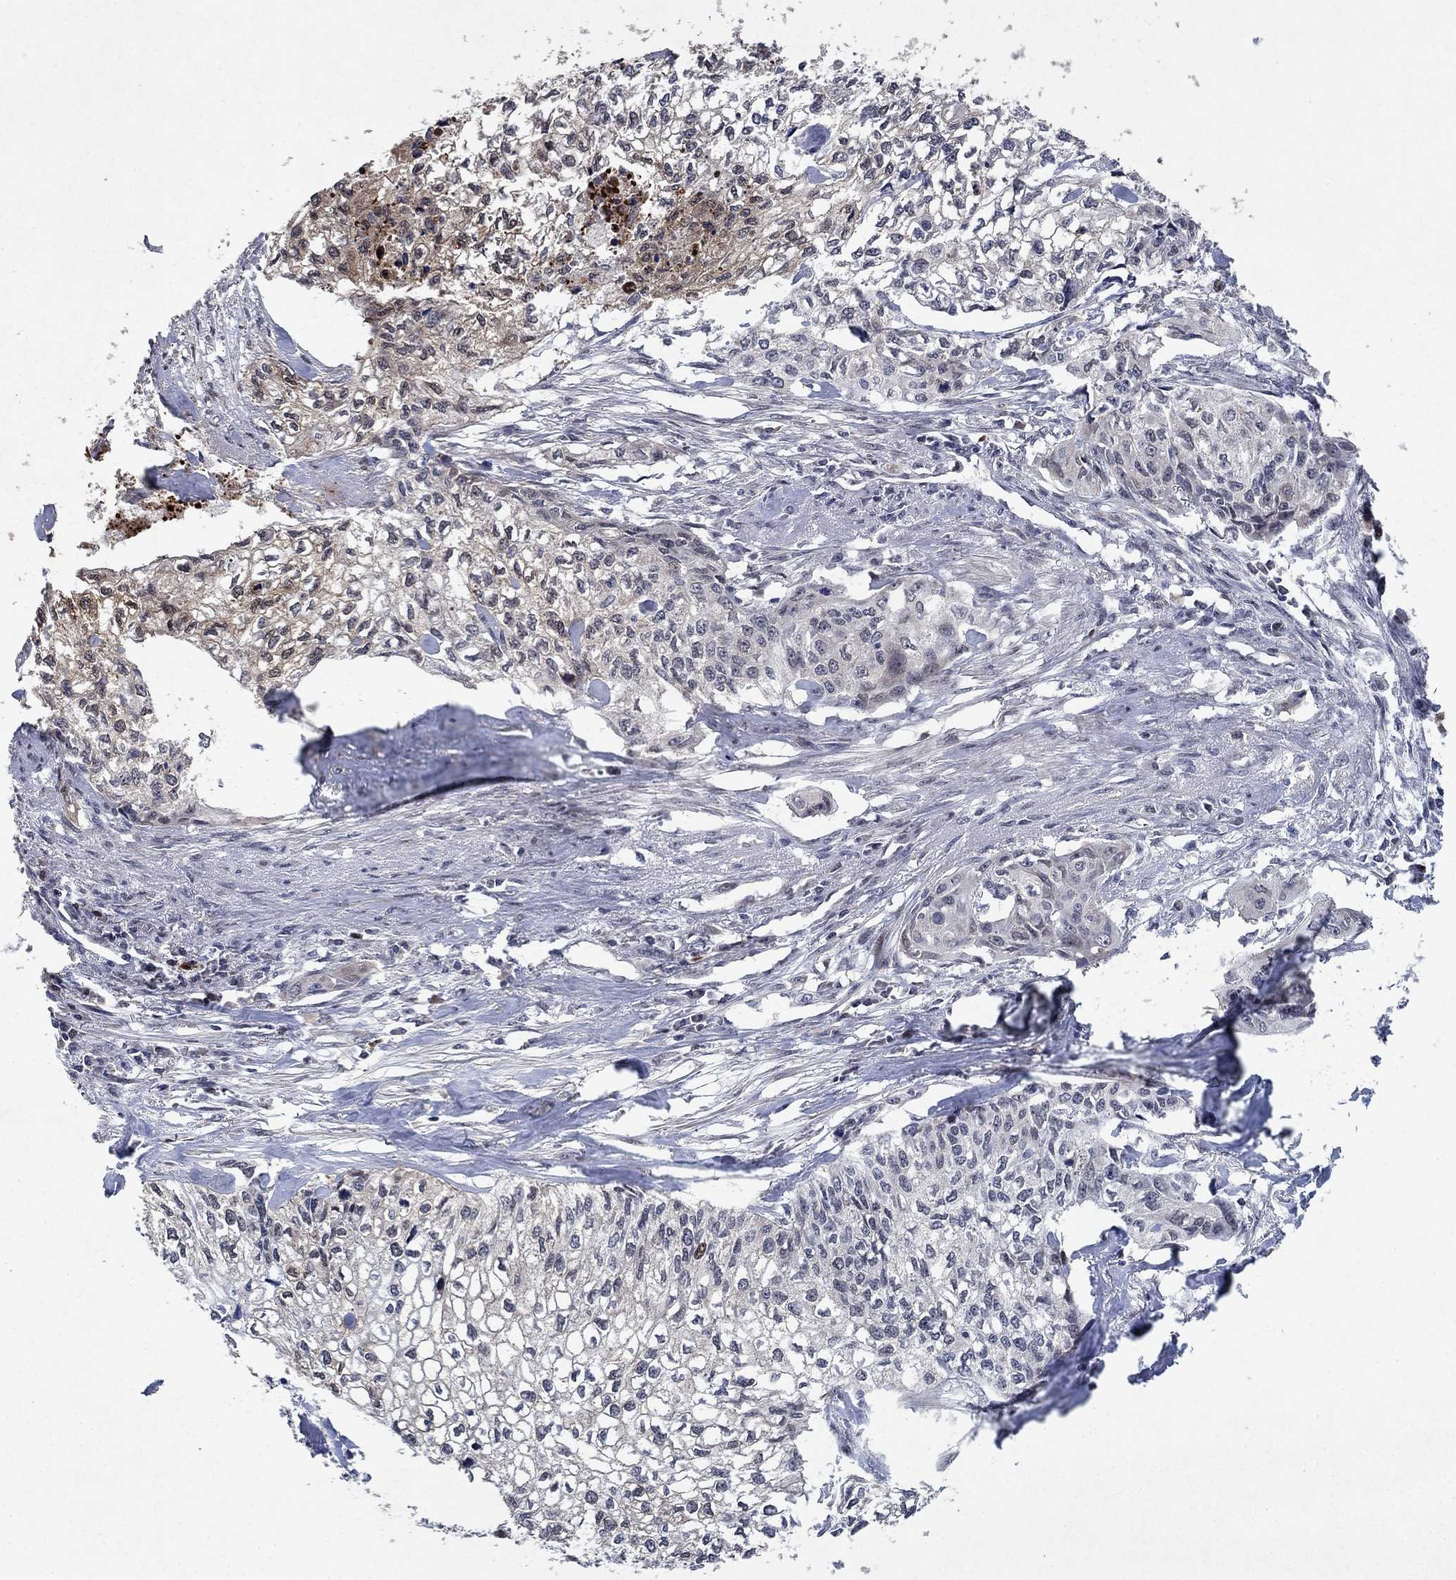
{"staining": {"intensity": "moderate", "quantity": "<25%", "location": "cytoplasmic/membranous,nuclear"}, "tissue": "cervical cancer", "cell_type": "Tumor cells", "image_type": "cancer", "snomed": [{"axis": "morphology", "description": "Squamous cell carcinoma, NOS"}, {"axis": "topography", "description": "Cervix"}], "caption": "A brown stain highlights moderate cytoplasmic/membranous and nuclear expression of a protein in human cervical squamous cell carcinoma tumor cells. (brown staining indicates protein expression, while blue staining denotes nuclei).", "gene": "PRICKLE4", "patient": {"sex": "female", "age": 58}}